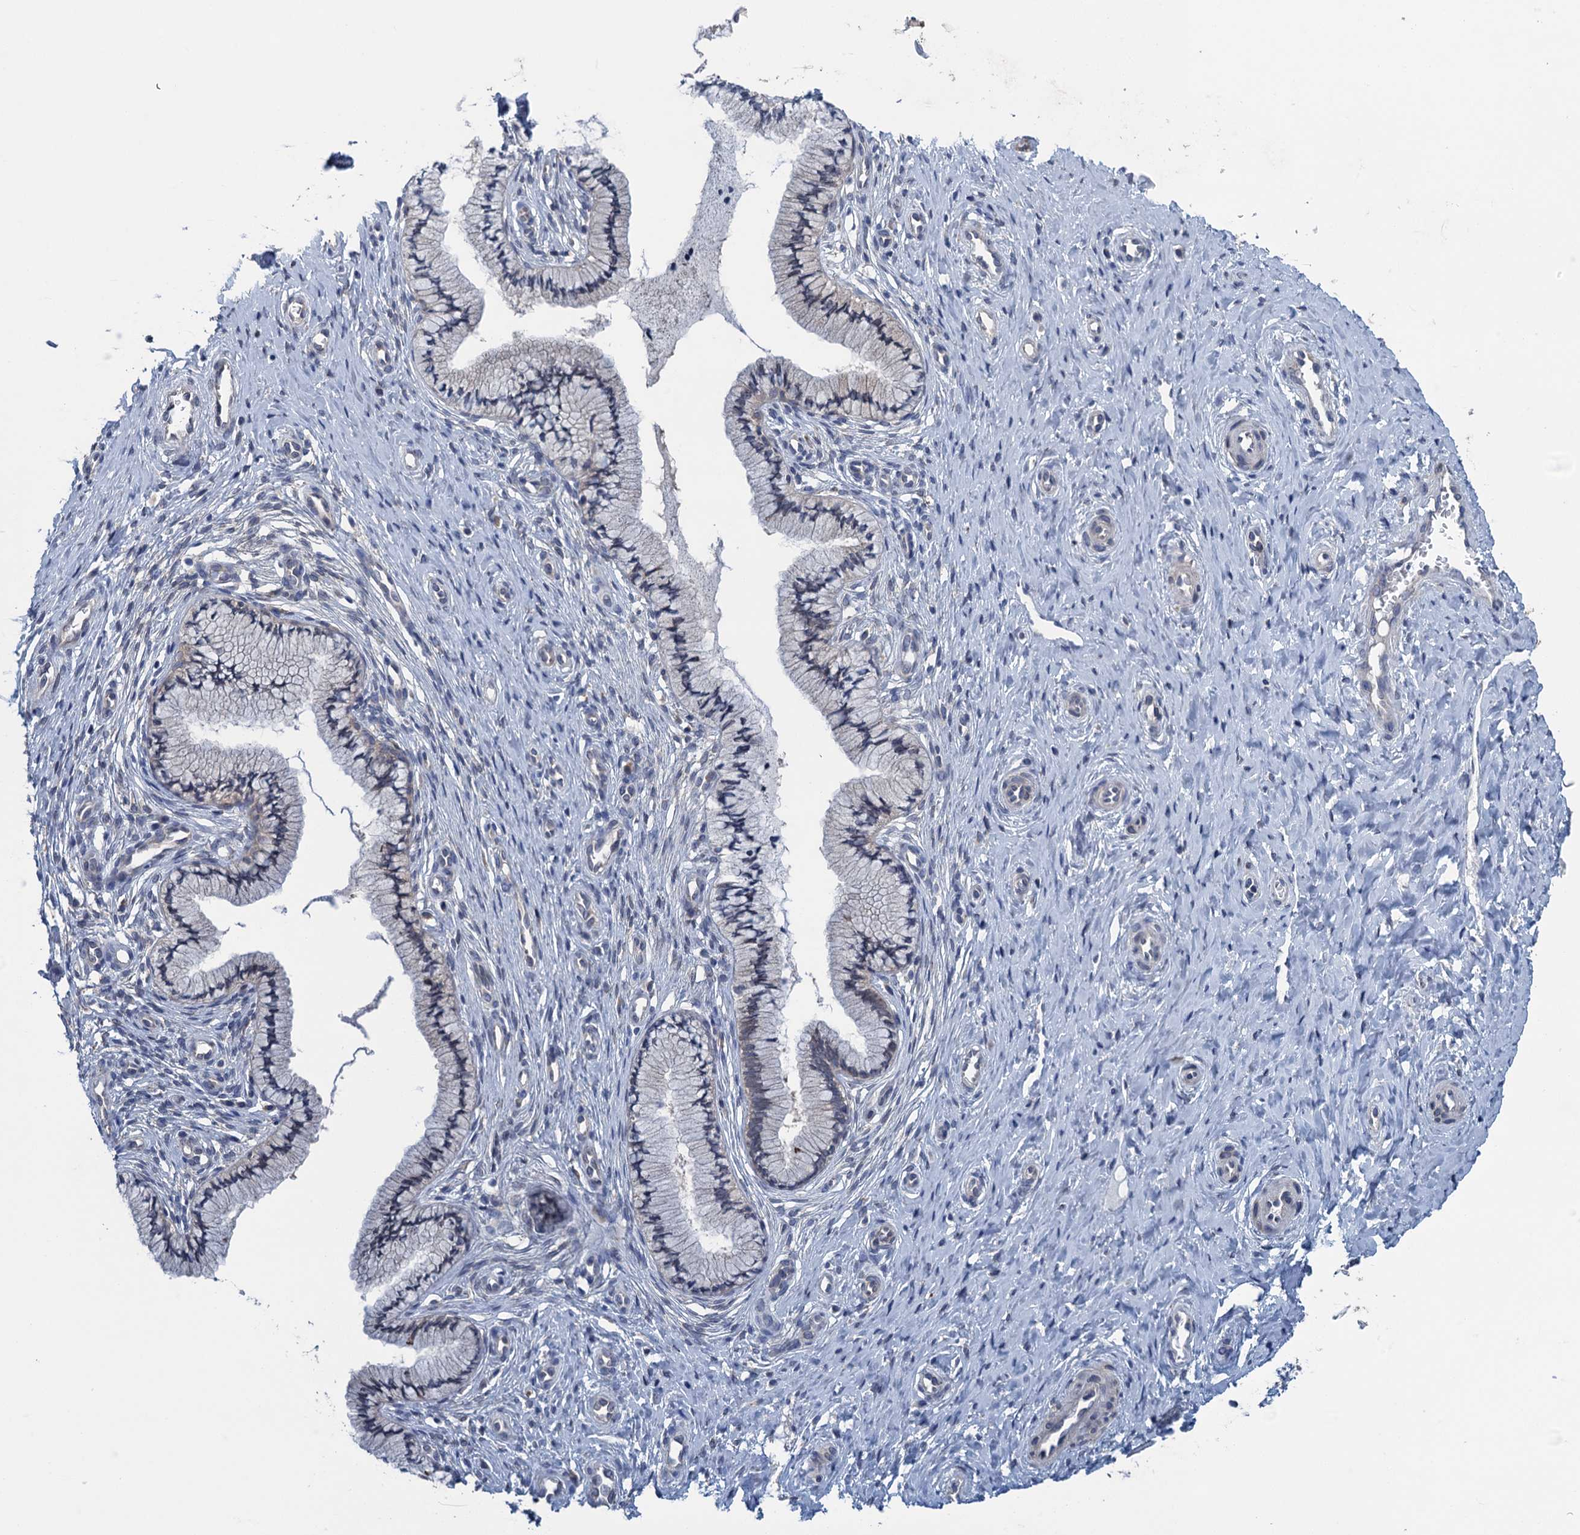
{"staining": {"intensity": "weak", "quantity": "<25%", "location": "cytoplasmic/membranous"}, "tissue": "cervix", "cell_type": "Glandular cells", "image_type": "normal", "snomed": [{"axis": "morphology", "description": "Normal tissue, NOS"}, {"axis": "topography", "description": "Cervix"}], "caption": "Human cervix stained for a protein using immunohistochemistry reveals no staining in glandular cells.", "gene": "CTU2", "patient": {"sex": "female", "age": 36}}